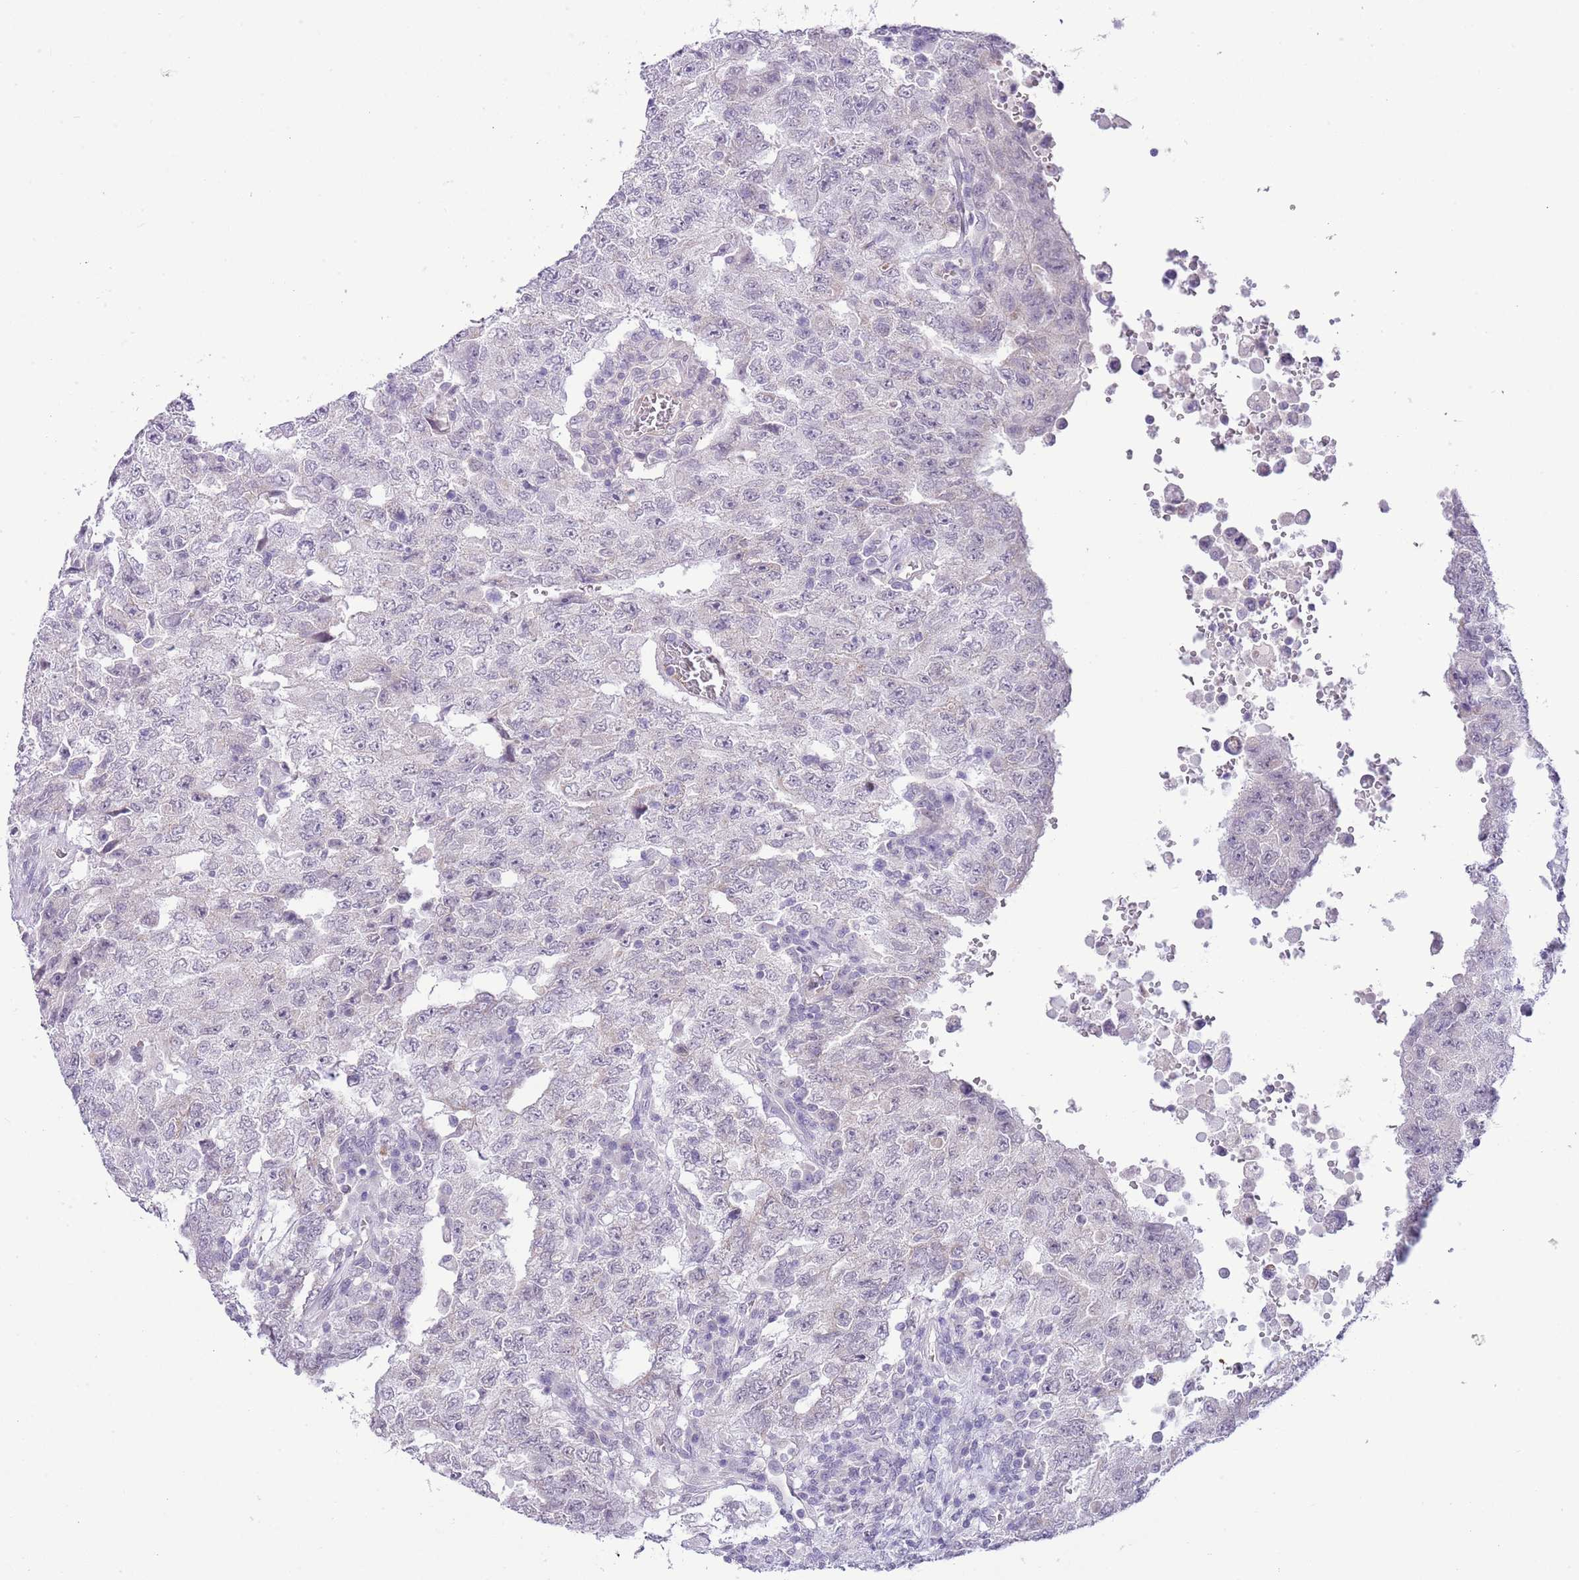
{"staining": {"intensity": "negative", "quantity": "none", "location": "none"}, "tissue": "testis cancer", "cell_type": "Tumor cells", "image_type": "cancer", "snomed": [{"axis": "morphology", "description": "Carcinoma, Embryonal, NOS"}, {"axis": "topography", "description": "Testis"}], "caption": "This is an immunohistochemistry (IHC) micrograph of human testis cancer. There is no positivity in tumor cells.", "gene": "MIDN", "patient": {"sex": "male", "age": 26}}